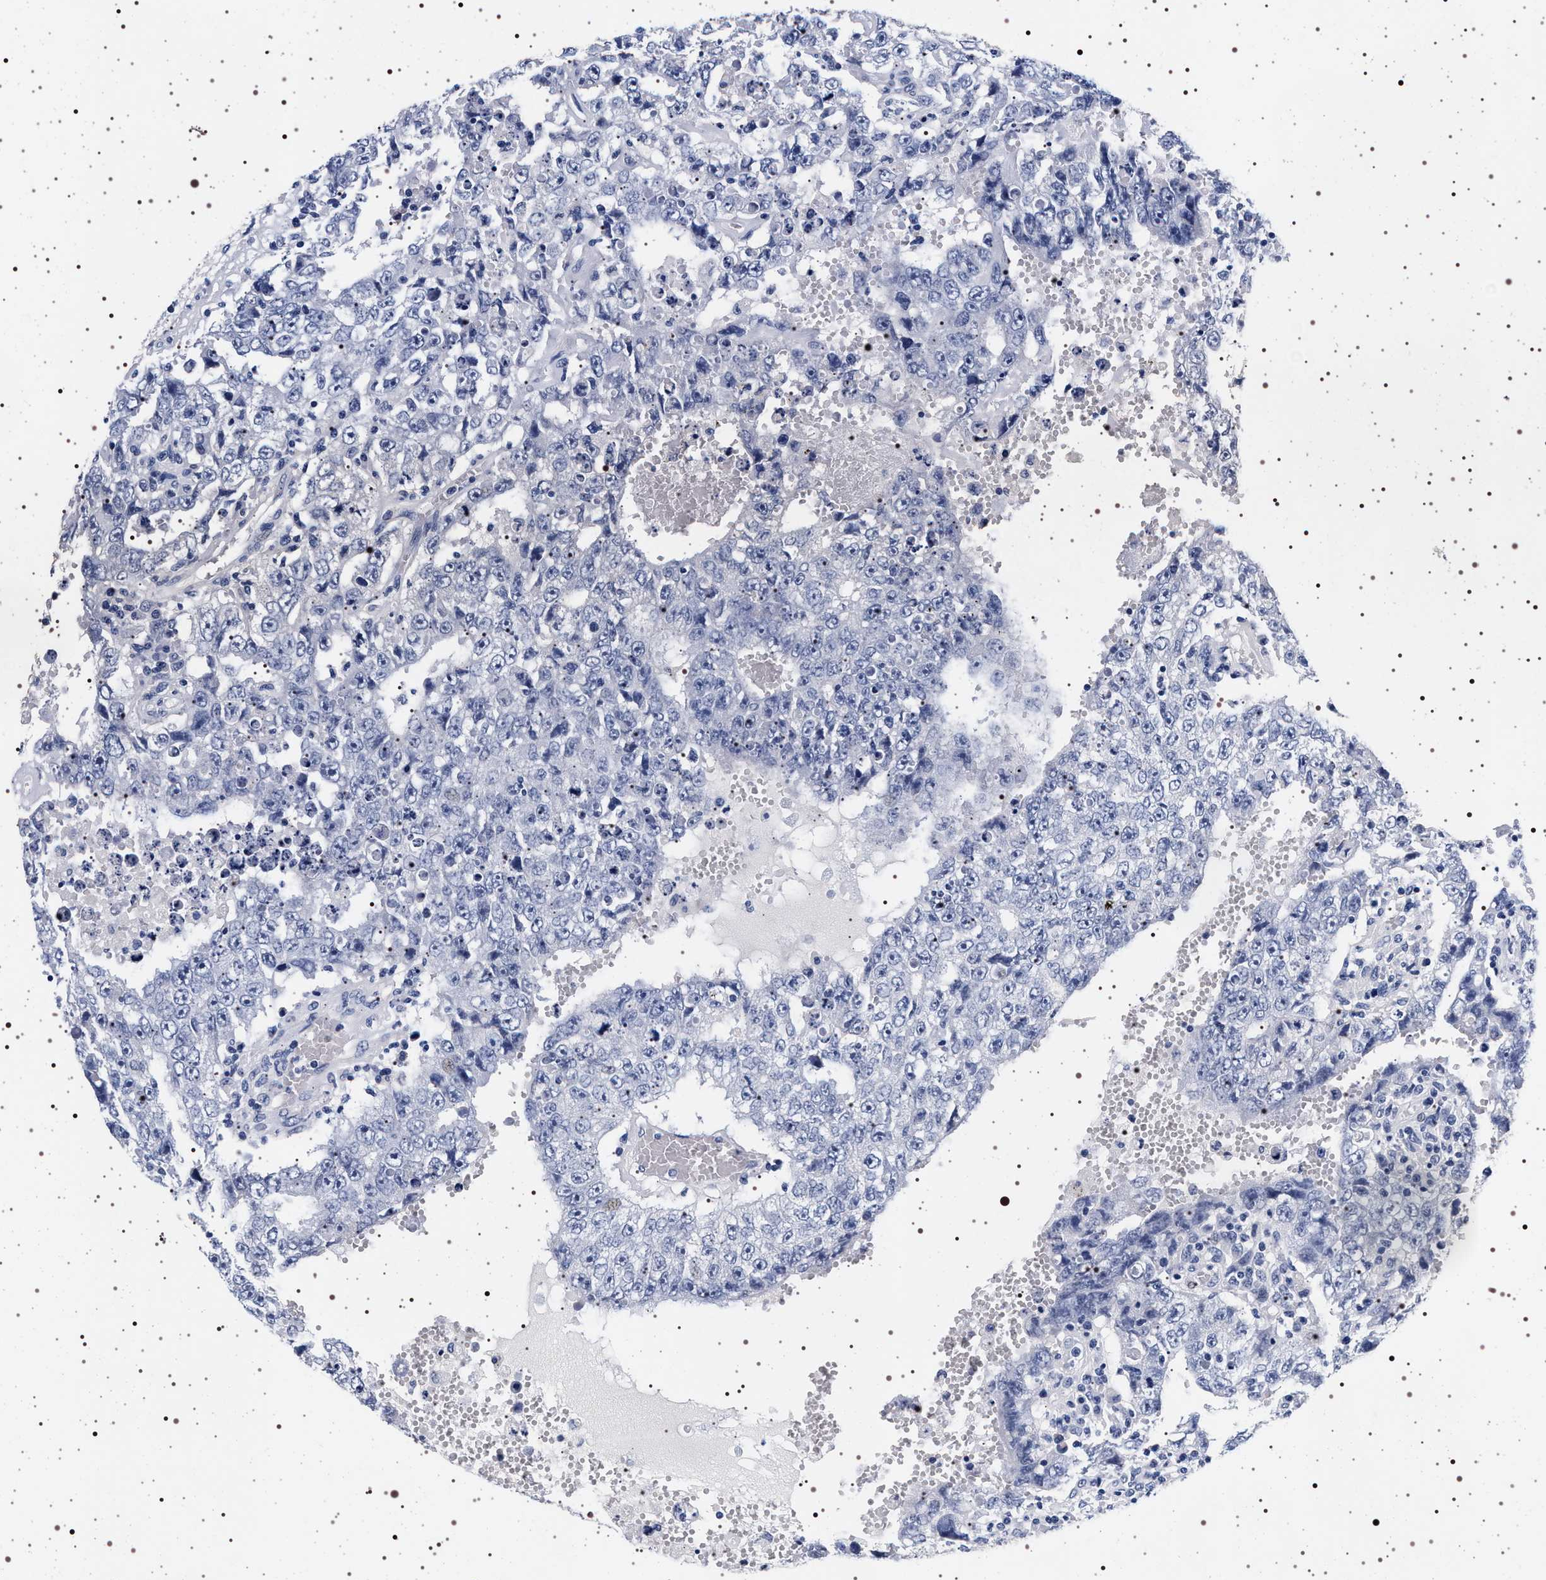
{"staining": {"intensity": "negative", "quantity": "none", "location": "none"}, "tissue": "testis cancer", "cell_type": "Tumor cells", "image_type": "cancer", "snomed": [{"axis": "morphology", "description": "Carcinoma, Embryonal, NOS"}, {"axis": "topography", "description": "Testis"}], "caption": "This is a histopathology image of immunohistochemistry staining of testis cancer, which shows no staining in tumor cells.", "gene": "MAPK10", "patient": {"sex": "male", "age": 26}}